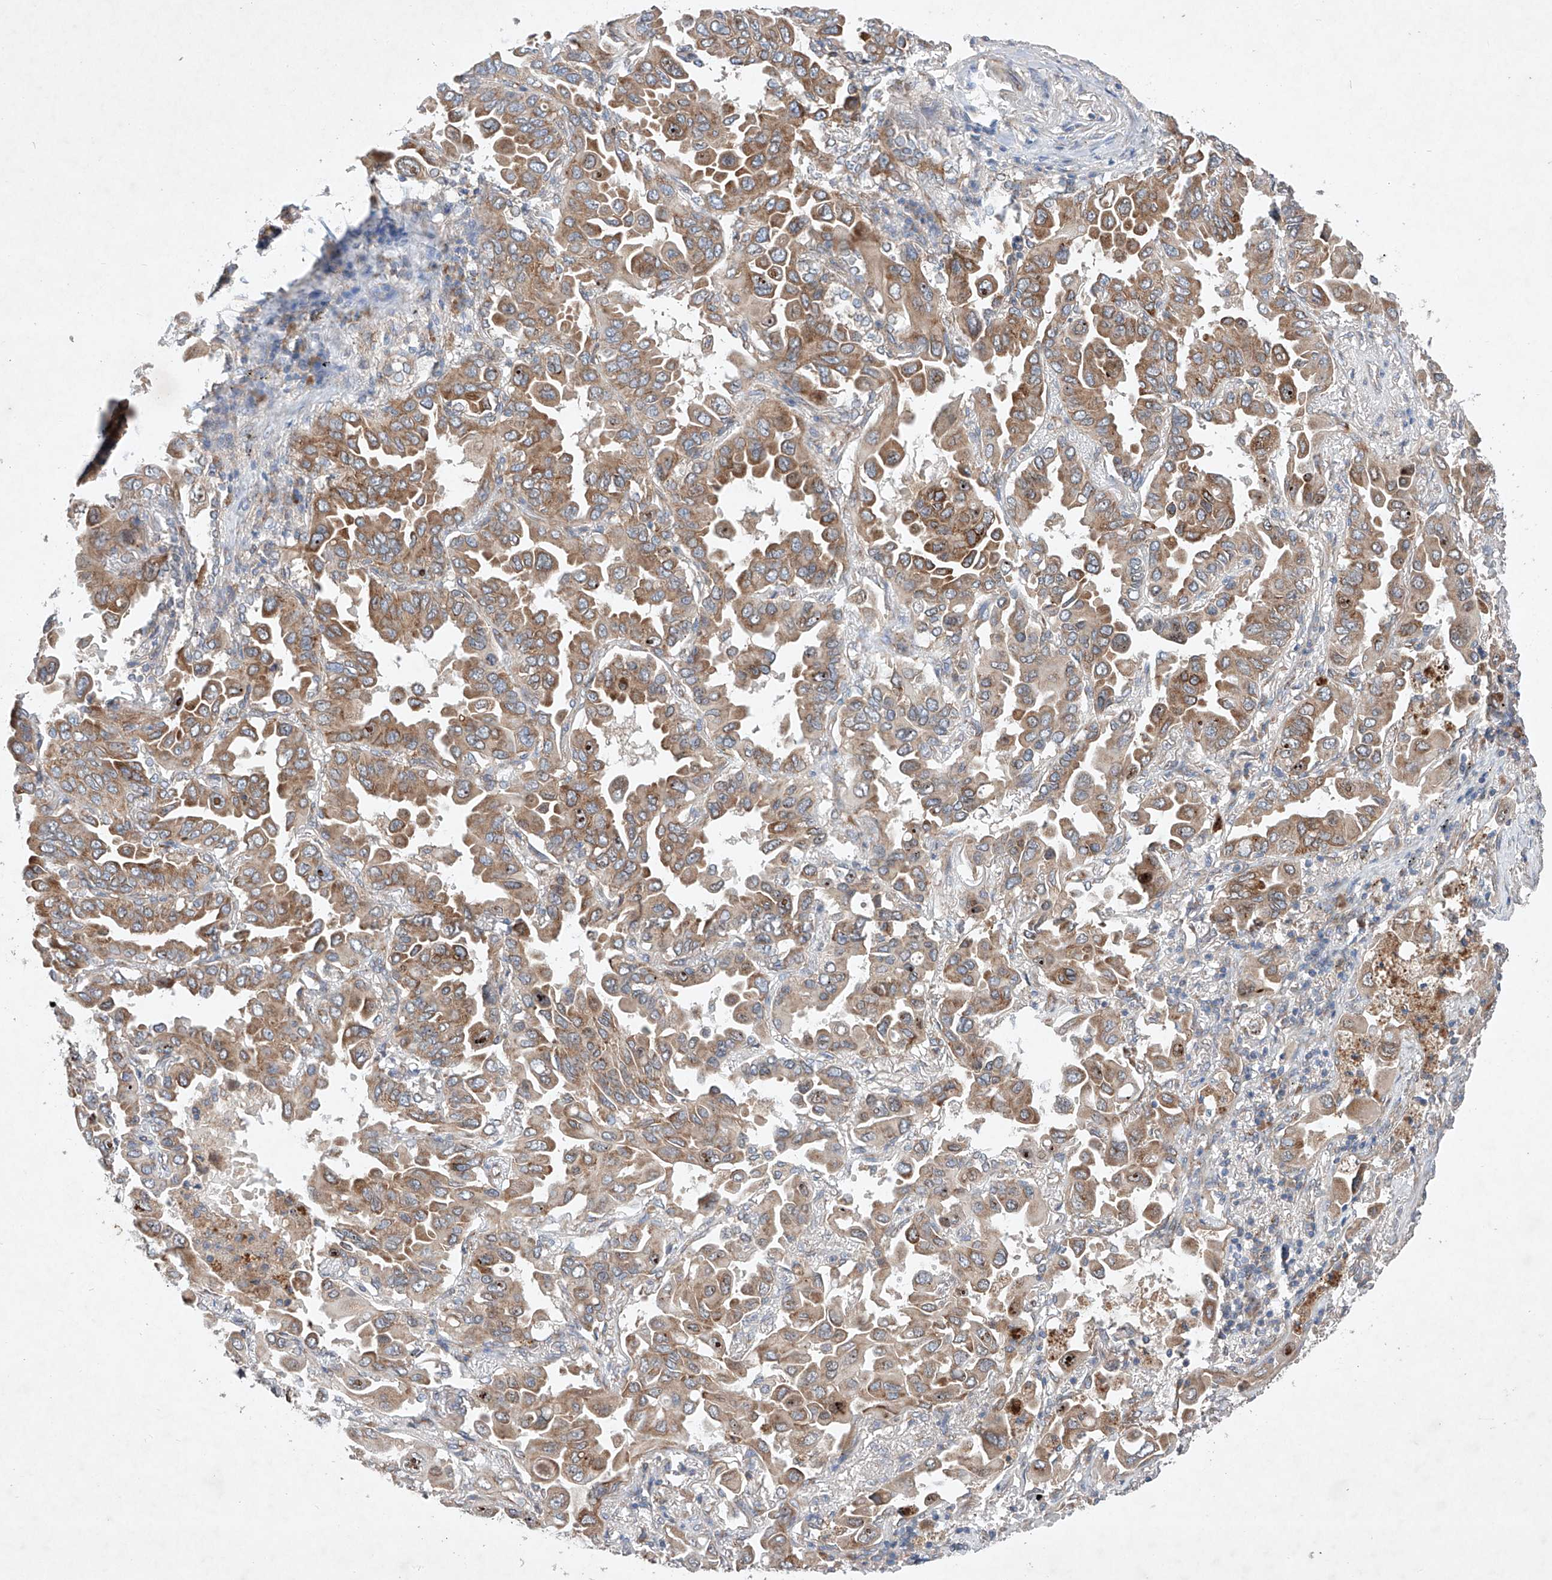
{"staining": {"intensity": "moderate", "quantity": ">75%", "location": "cytoplasmic/membranous"}, "tissue": "lung cancer", "cell_type": "Tumor cells", "image_type": "cancer", "snomed": [{"axis": "morphology", "description": "Adenocarcinoma, NOS"}, {"axis": "topography", "description": "Lung"}], "caption": "Adenocarcinoma (lung) was stained to show a protein in brown. There is medium levels of moderate cytoplasmic/membranous positivity in approximately >75% of tumor cells.", "gene": "FASTK", "patient": {"sex": "male", "age": 64}}